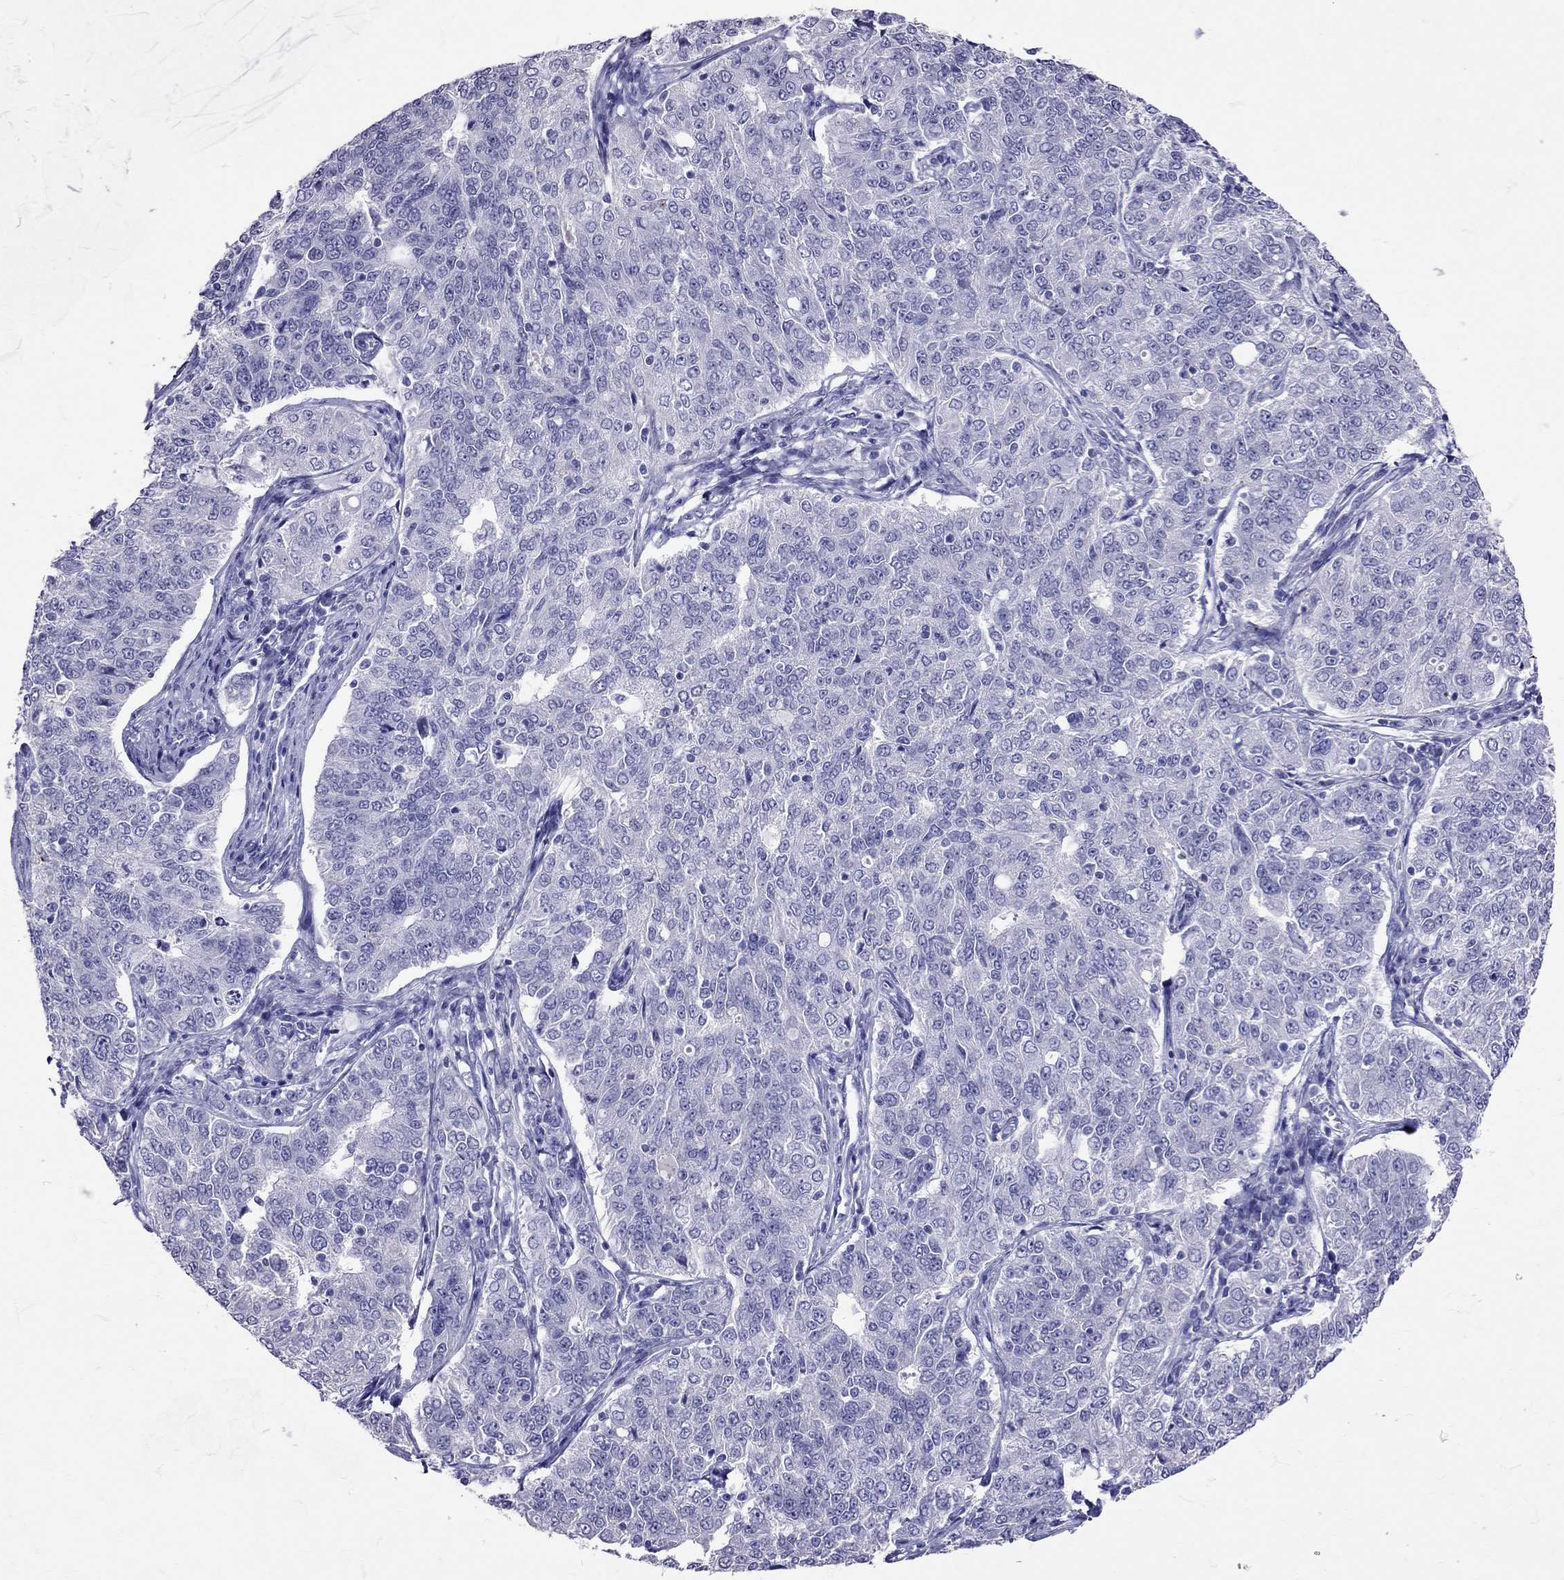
{"staining": {"intensity": "negative", "quantity": "none", "location": "none"}, "tissue": "endometrial cancer", "cell_type": "Tumor cells", "image_type": "cancer", "snomed": [{"axis": "morphology", "description": "Adenocarcinoma, NOS"}, {"axis": "topography", "description": "Endometrium"}], "caption": "Immunohistochemistry (IHC) micrograph of neoplastic tissue: endometrial cancer stained with DAB shows no significant protein expression in tumor cells.", "gene": "AVP", "patient": {"sex": "female", "age": 43}}